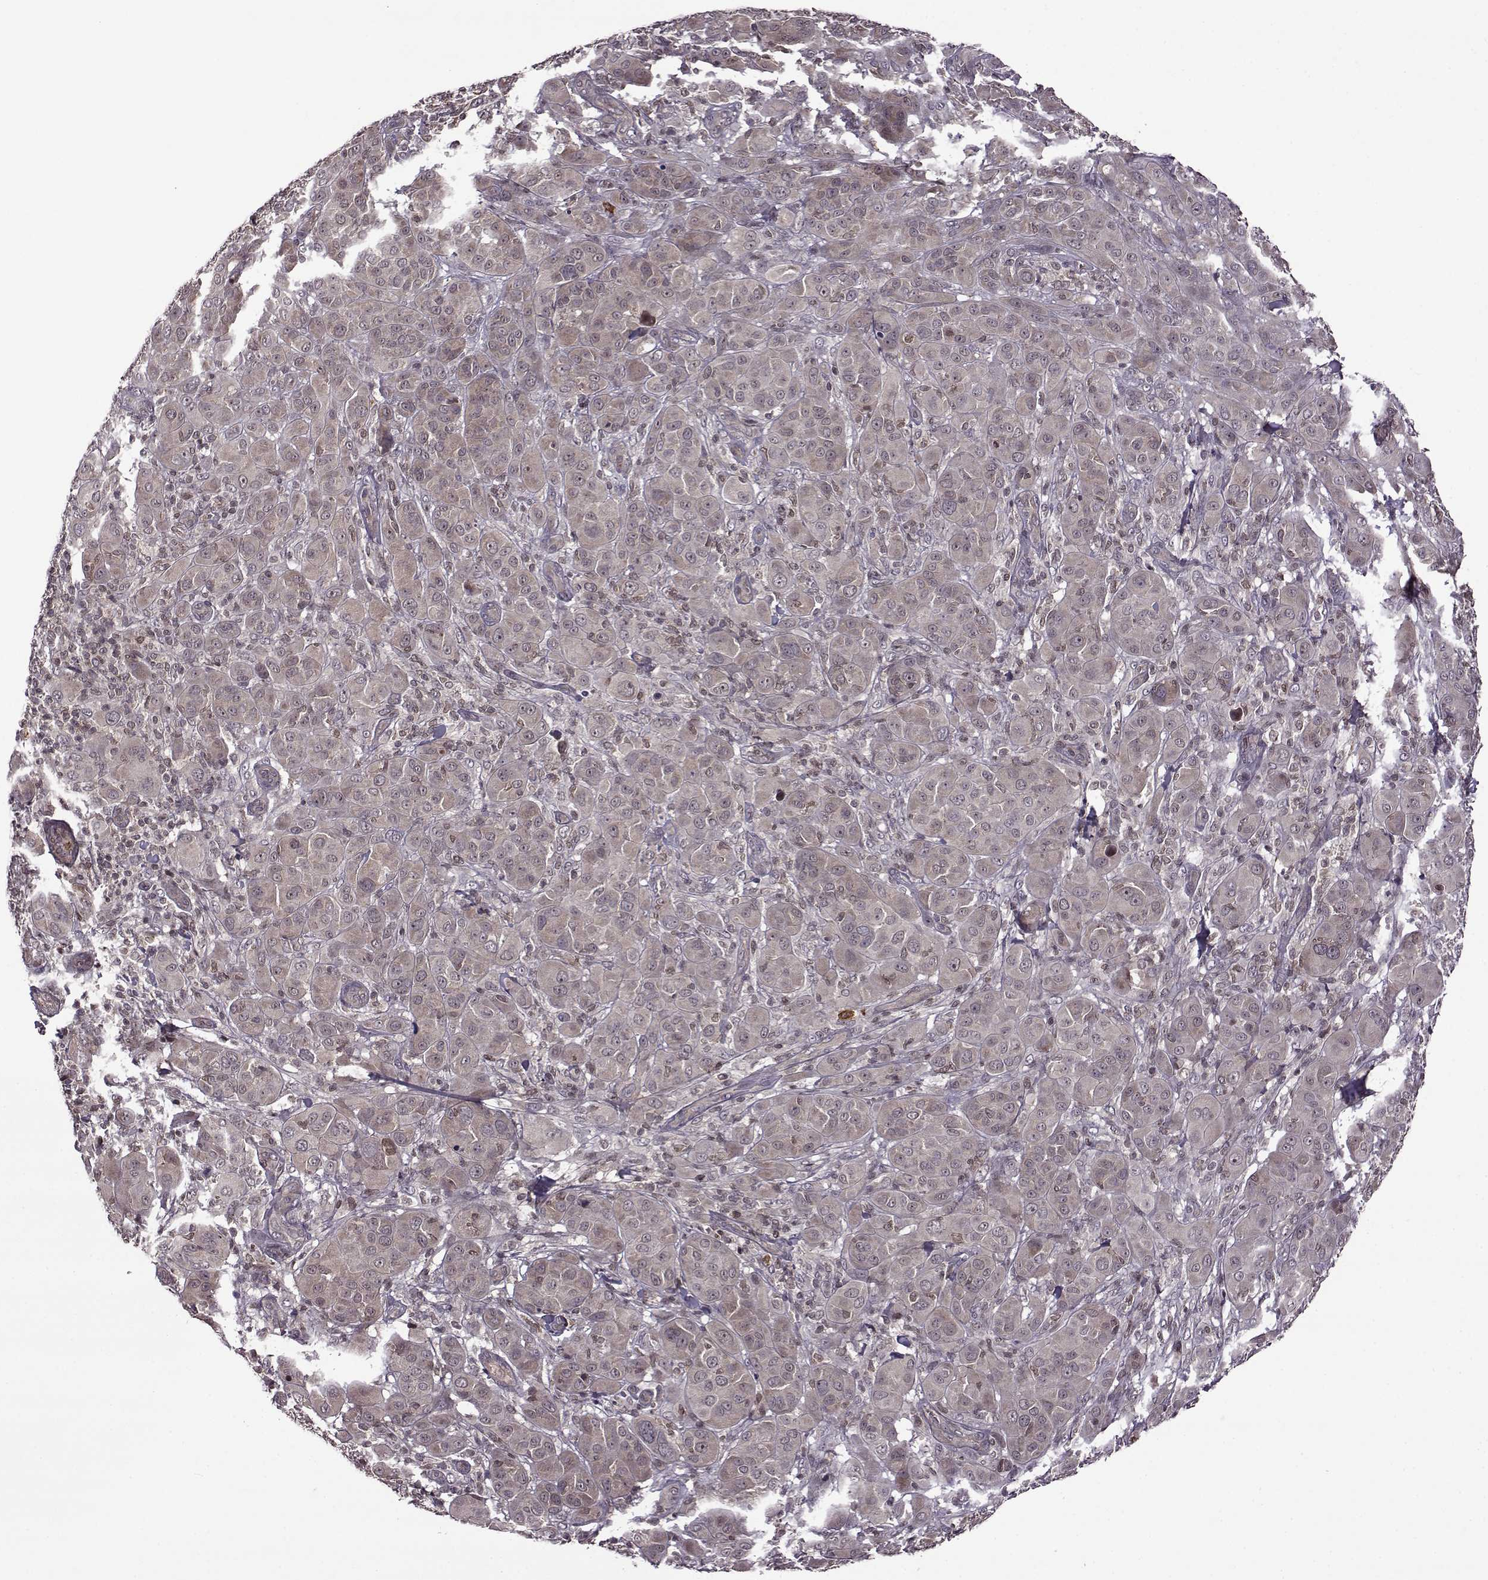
{"staining": {"intensity": "weak", "quantity": "<25%", "location": "cytoplasmic/membranous"}, "tissue": "melanoma", "cell_type": "Tumor cells", "image_type": "cancer", "snomed": [{"axis": "morphology", "description": "Malignant melanoma, NOS"}, {"axis": "topography", "description": "Skin"}], "caption": "This is a image of IHC staining of malignant melanoma, which shows no positivity in tumor cells.", "gene": "TRMU", "patient": {"sex": "female", "age": 87}}